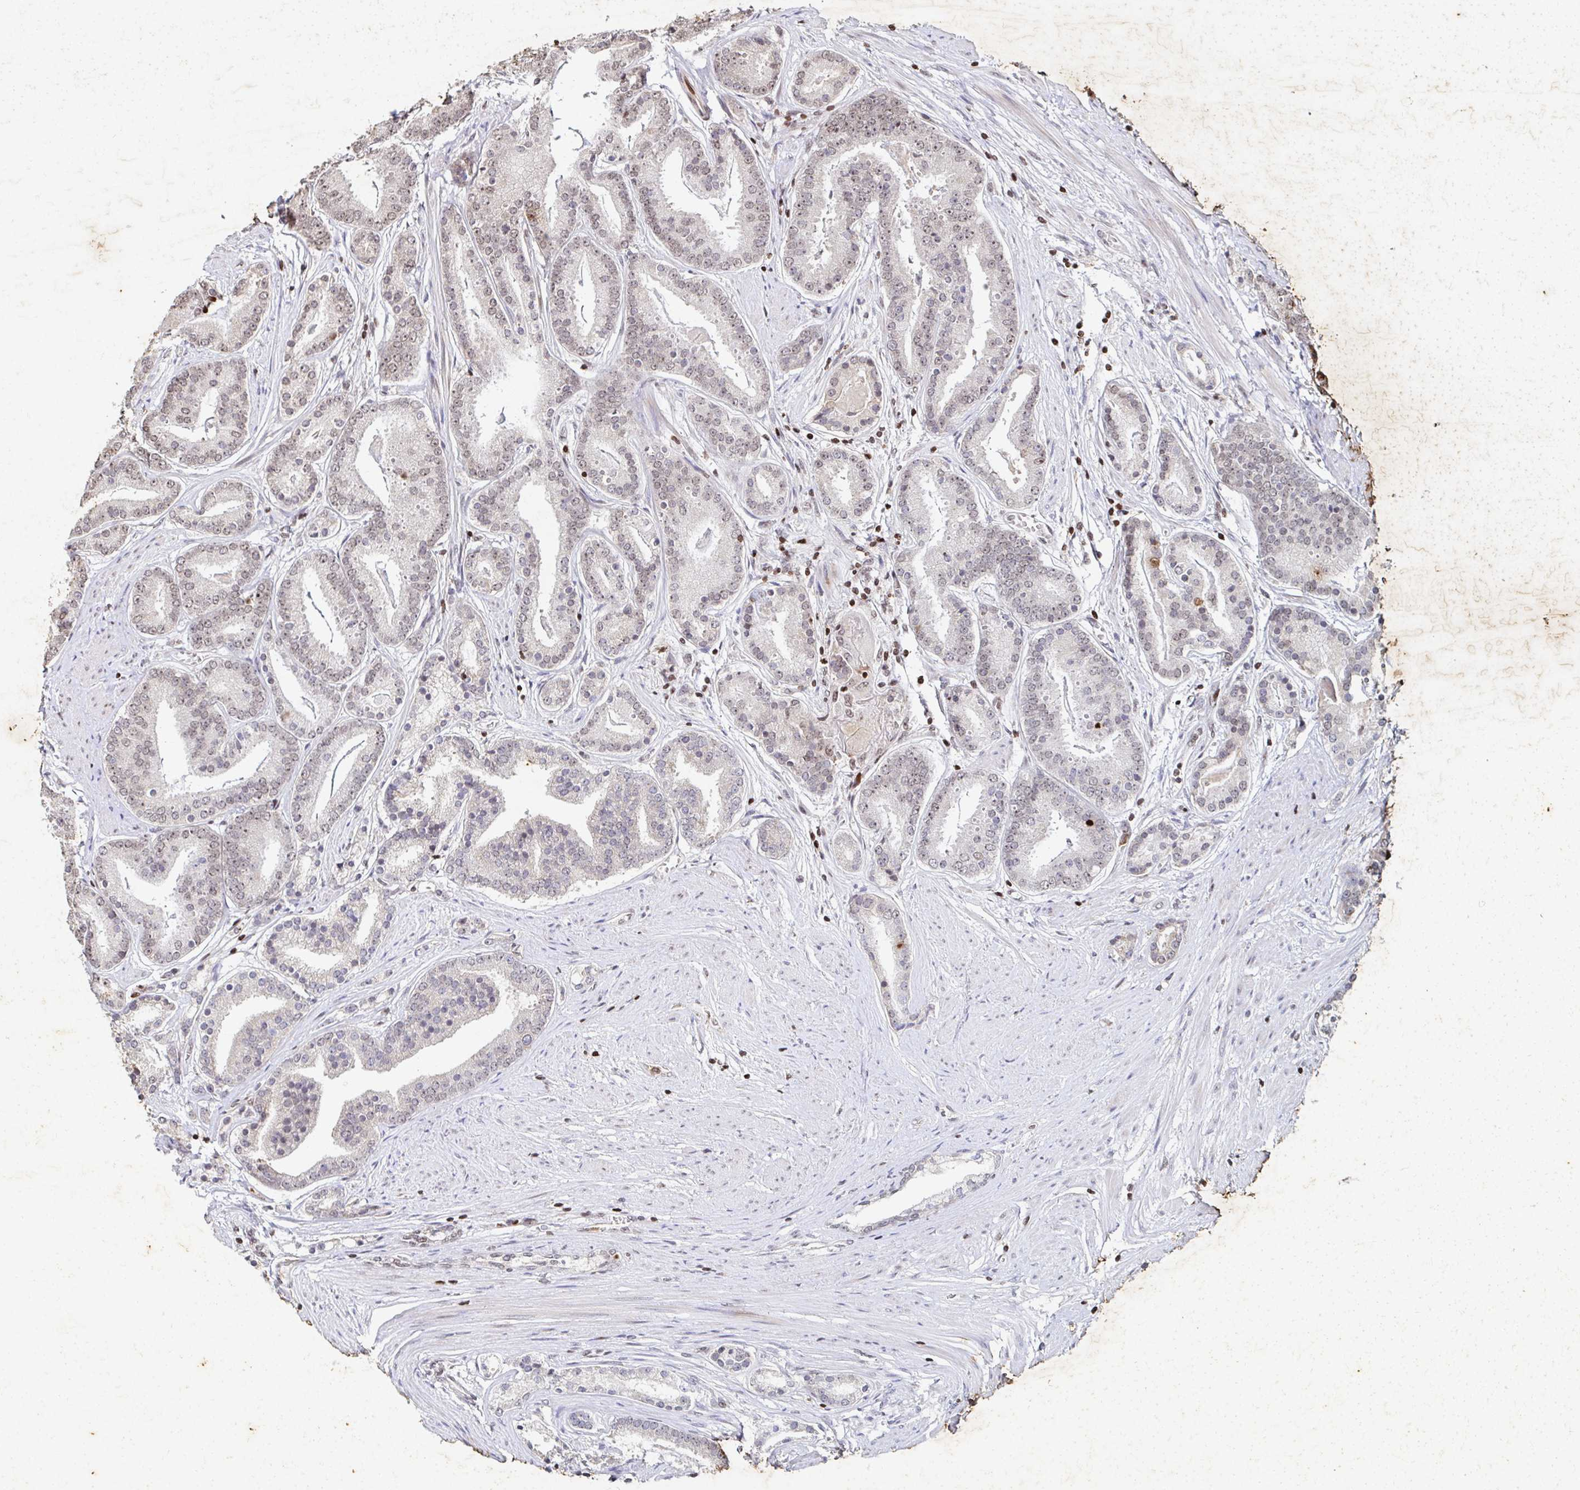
{"staining": {"intensity": "weak", "quantity": "25%-75%", "location": "nuclear"}, "tissue": "prostate cancer", "cell_type": "Tumor cells", "image_type": "cancer", "snomed": [{"axis": "morphology", "description": "Adenocarcinoma, High grade"}, {"axis": "topography", "description": "Prostate"}], "caption": "The histopathology image exhibits staining of high-grade adenocarcinoma (prostate), revealing weak nuclear protein expression (brown color) within tumor cells.", "gene": "C19orf53", "patient": {"sex": "male", "age": 63}}